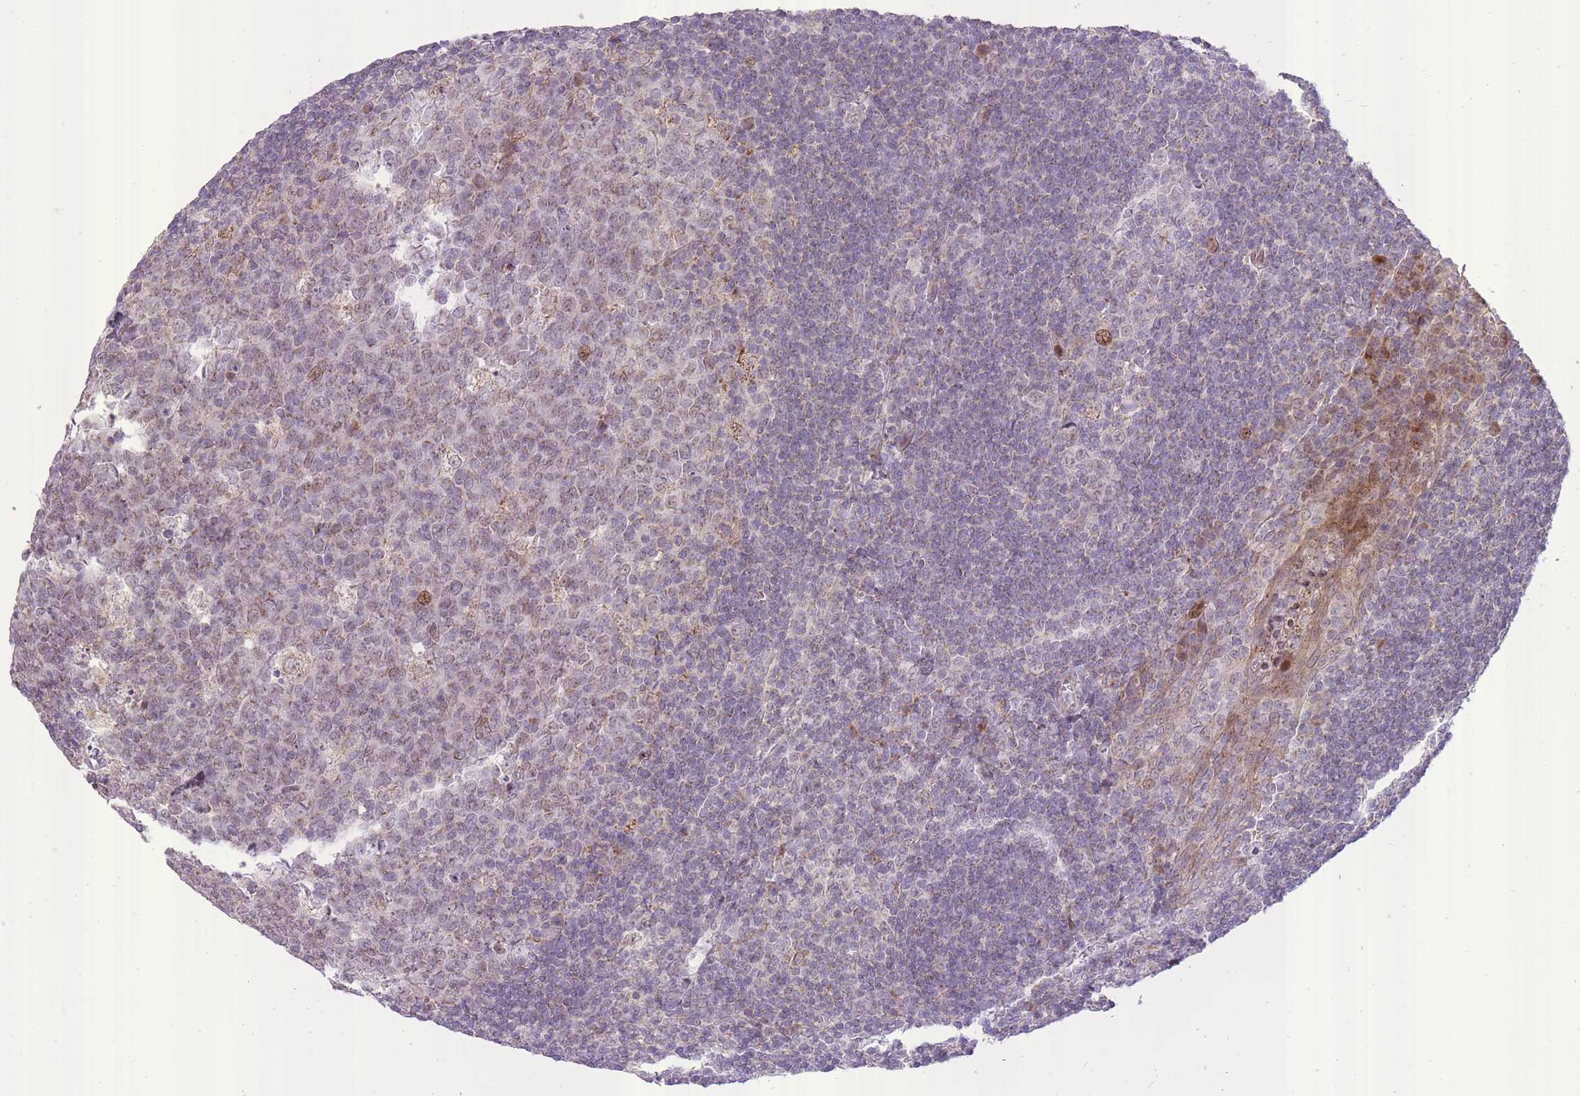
{"staining": {"intensity": "weak", "quantity": "<25%", "location": "cytoplasmic/membranous"}, "tissue": "tonsil", "cell_type": "Germinal center cells", "image_type": "normal", "snomed": [{"axis": "morphology", "description": "Normal tissue, NOS"}, {"axis": "topography", "description": "Tonsil"}], "caption": "Protein analysis of benign tonsil demonstrates no significant staining in germinal center cells. (Immunohistochemistry, brightfield microscopy, high magnification).", "gene": "SLC4A4", "patient": {"sex": "male", "age": 27}}